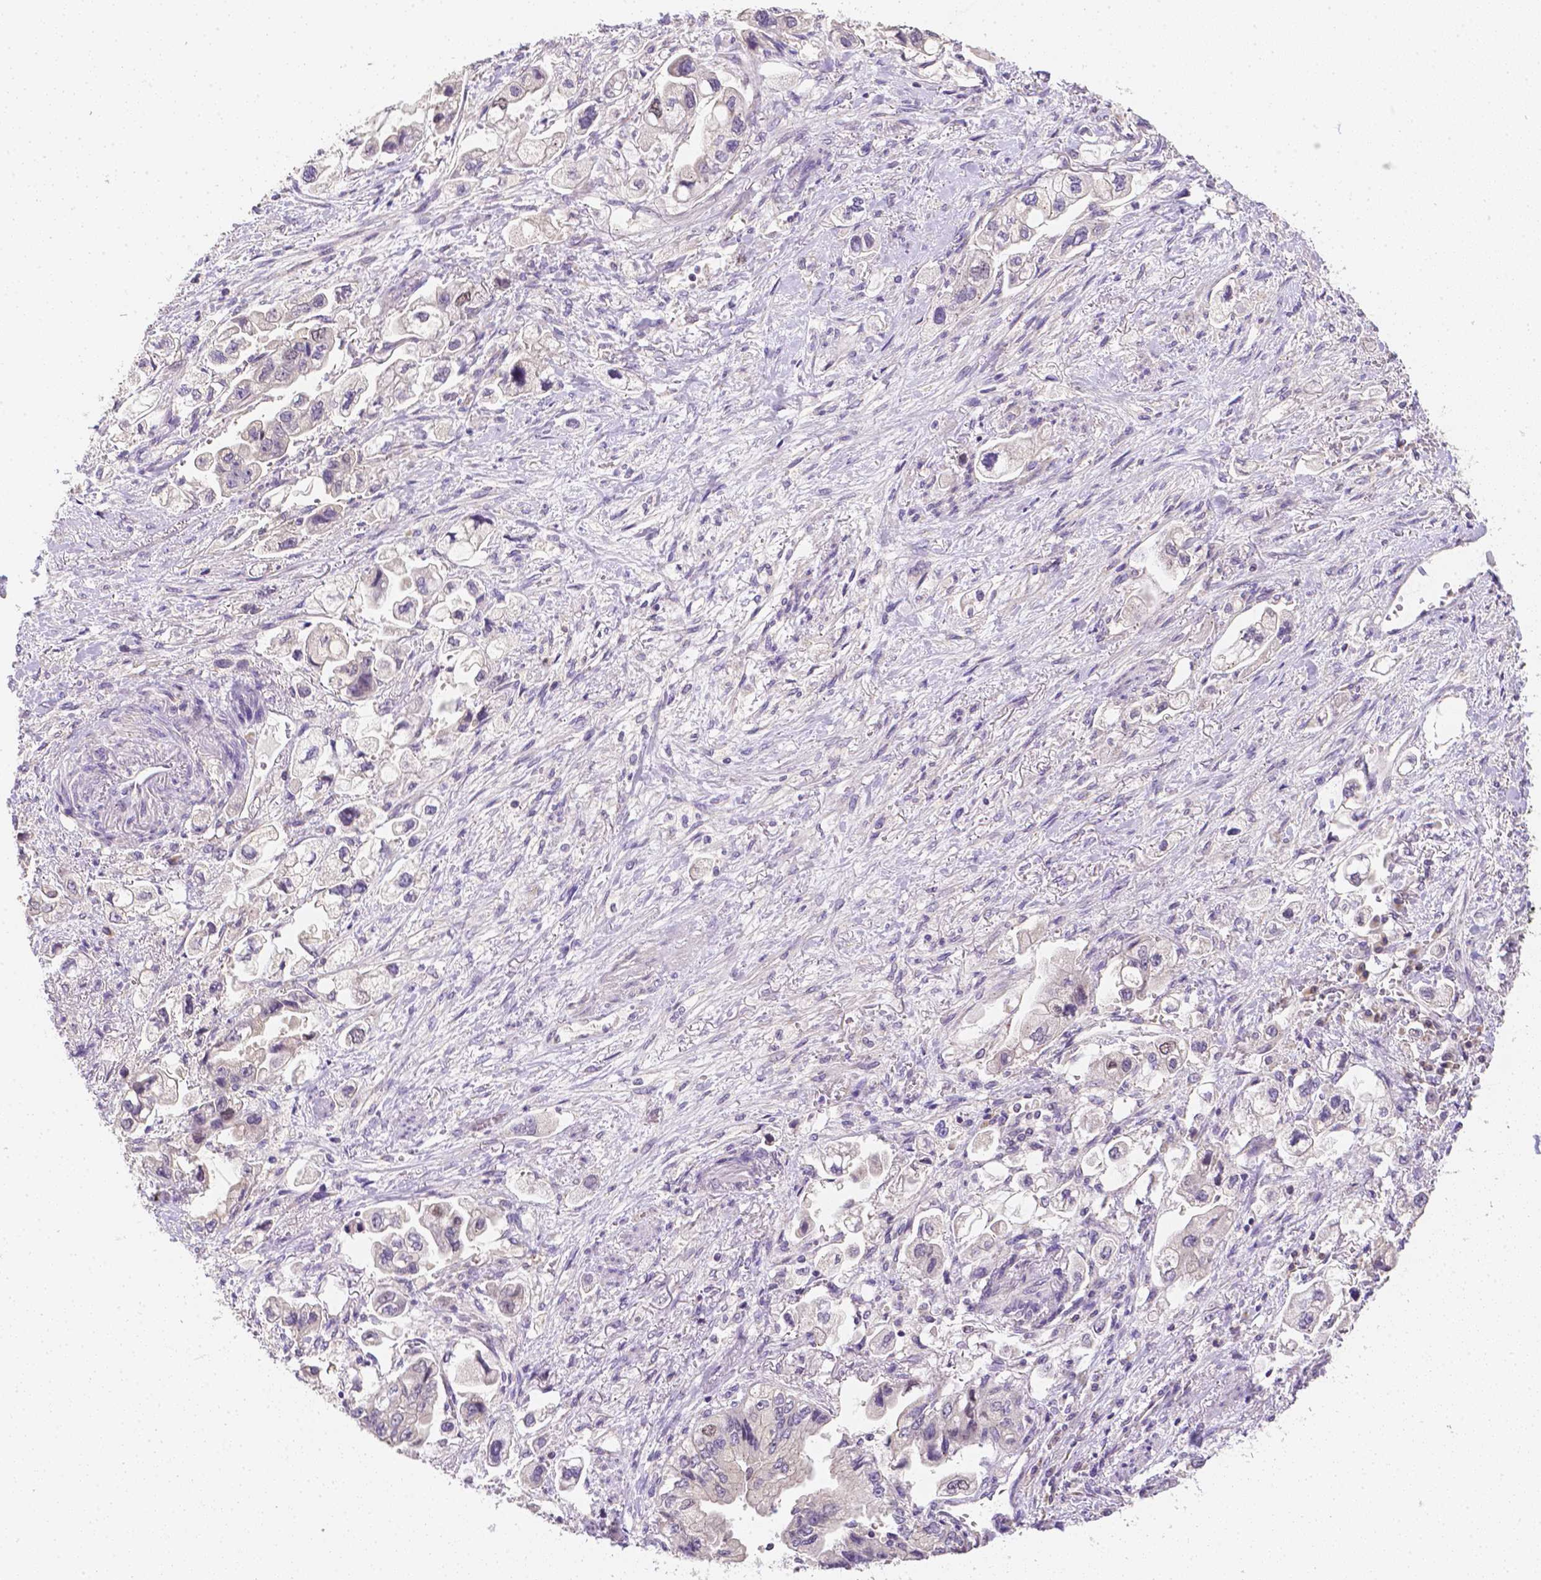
{"staining": {"intensity": "negative", "quantity": "none", "location": "none"}, "tissue": "stomach cancer", "cell_type": "Tumor cells", "image_type": "cancer", "snomed": [{"axis": "morphology", "description": "Normal tissue, NOS"}, {"axis": "morphology", "description": "Adenocarcinoma, NOS"}, {"axis": "topography", "description": "Stomach"}], "caption": "Tumor cells are negative for protein expression in human adenocarcinoma (stomach).", "gene": "C10orf67", "patient": {"sex": "male", "age": 62}}